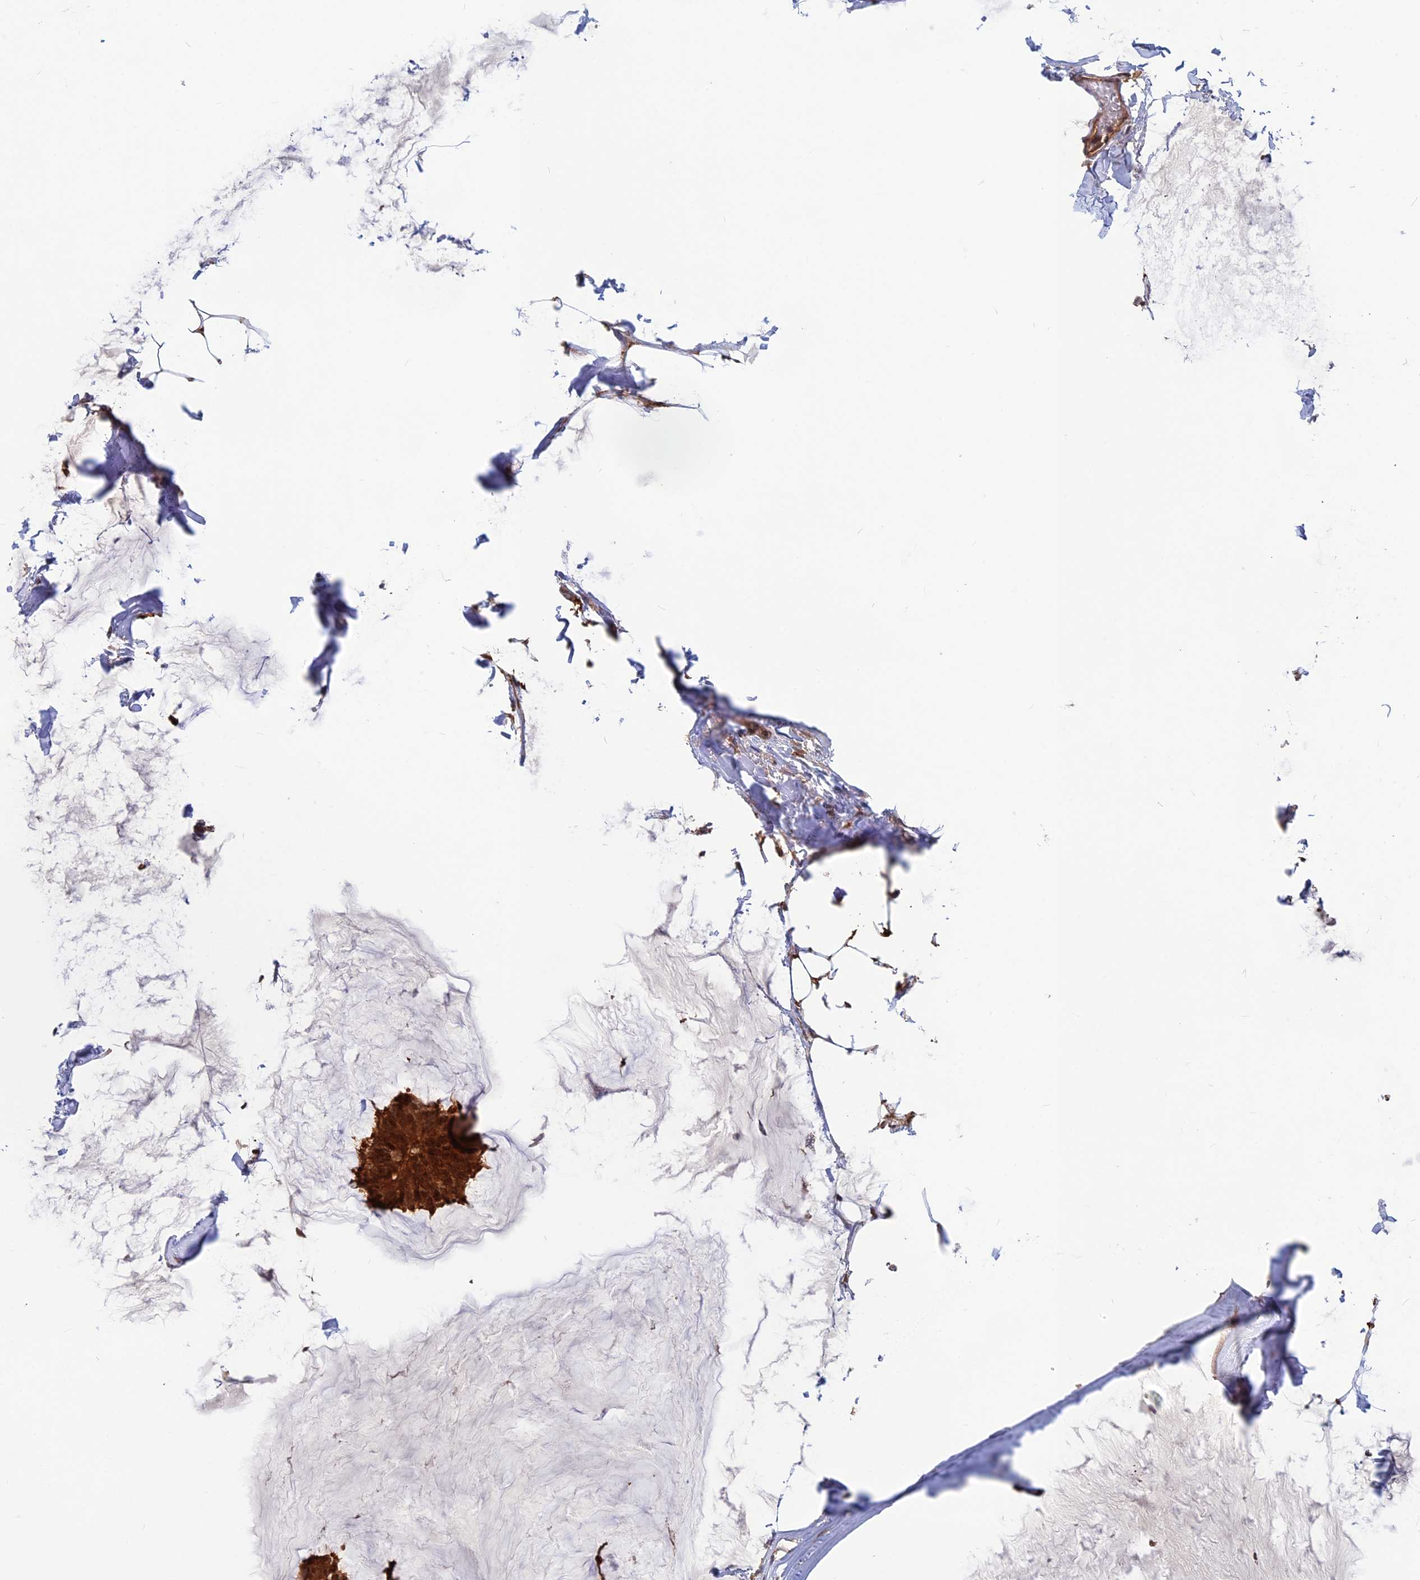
{"staining": {"intensity": "strong", "quantity": ">75%", "location": "cytoplasmic/membranous,nuclear"}, "tissue": "breast cancer", "cell_type": "Tumor cells", "image_type": "cancer", "snomed": [{"axis": "morphology", "description": "Duct carcinoma"}, {"axis": "topography", "description": "Breast"}], "caption": "A brown stain labels strong cytoplasmic/membranous and nuclear expression of a protein in breast invasive ductal carcinoma tumor cells.", "gene": "BLVRA", "patient": {"sex": "female", "age": 93}}